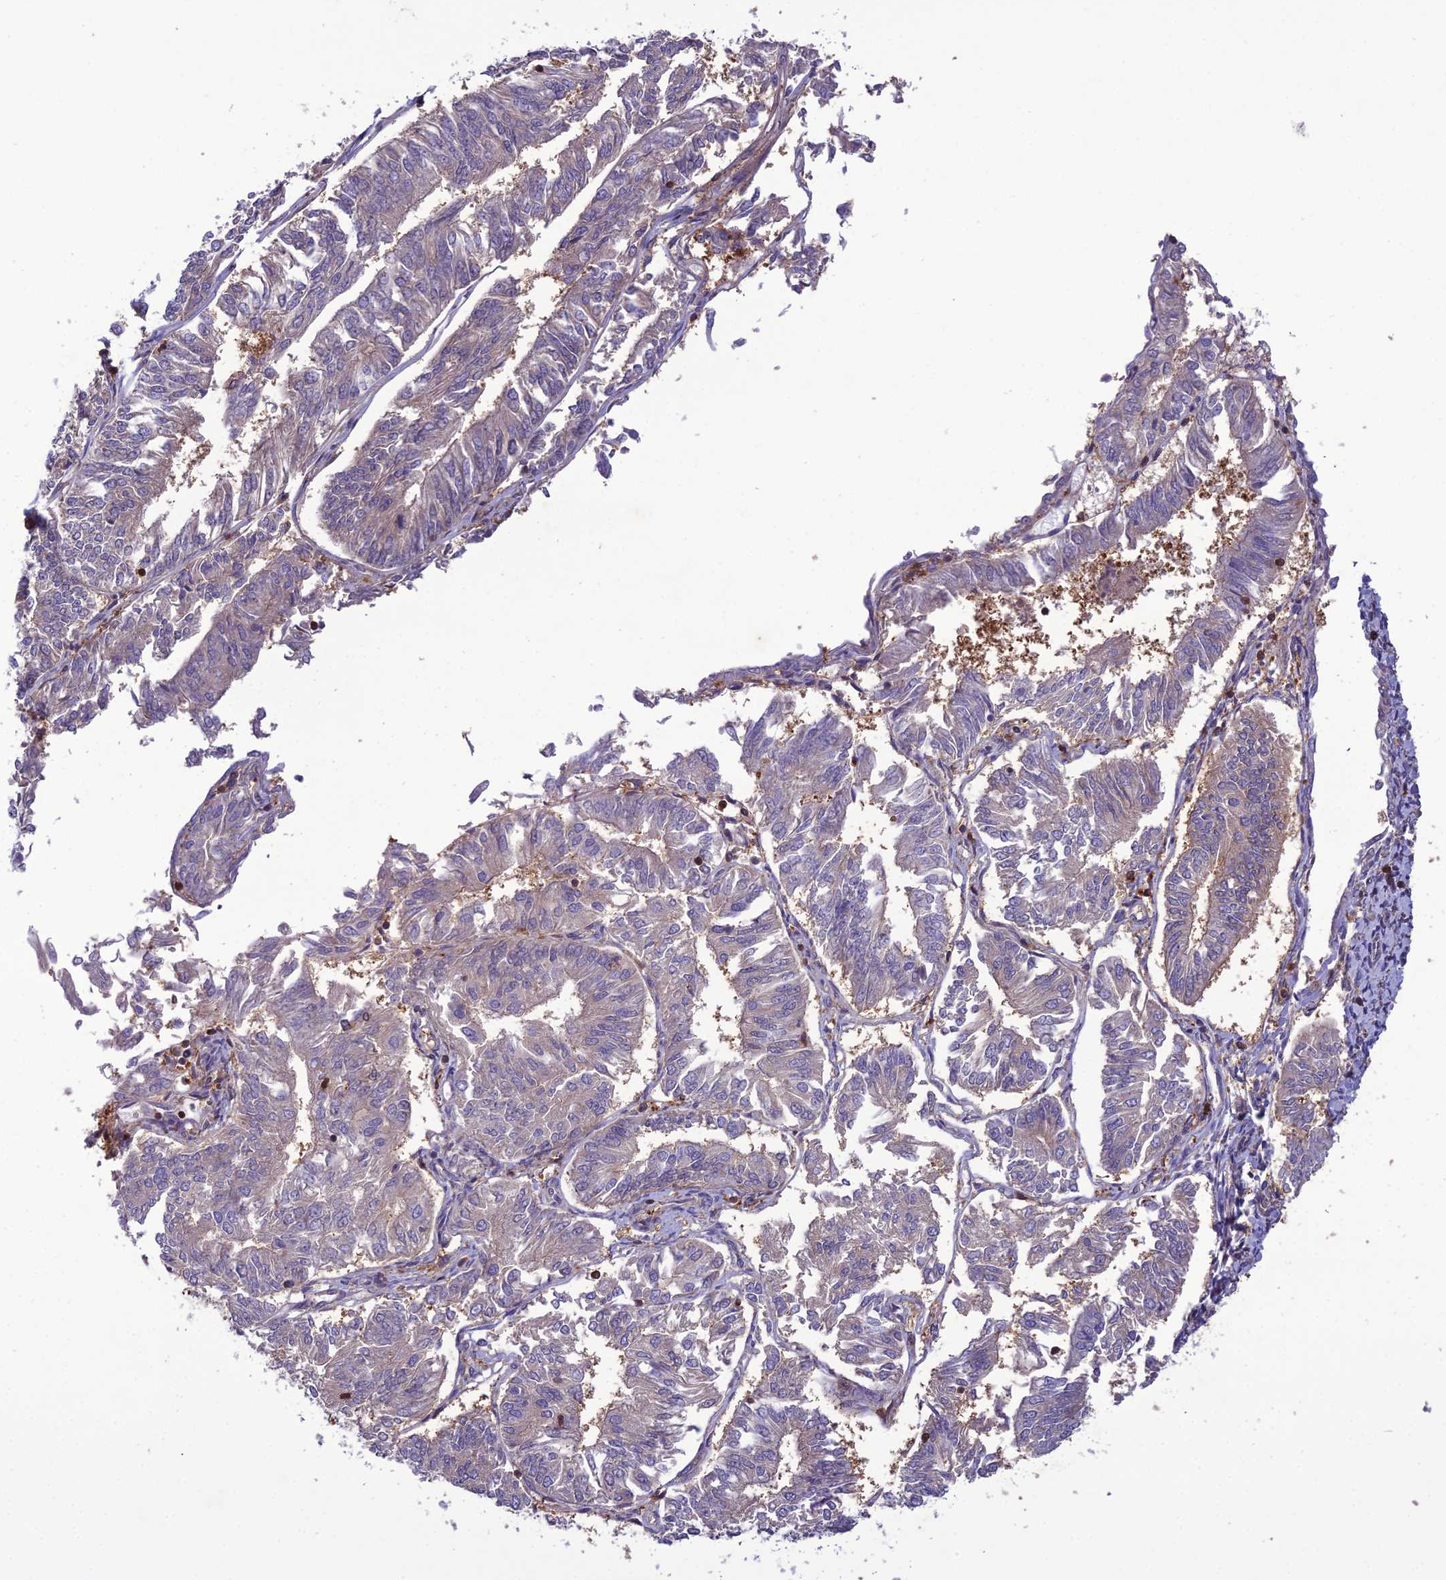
{"staining": {"intensity": "negative", "quantity": "none", "location": "none"}, "tissue": "endometrial cancer", "cell_type": "Tumor cells", "image_type": "cancer", "snomed": [{"axis": "morphology", "description": "Adenocarcinoma, NOS"}, {"axis": "topography", "description": "Endometrium"}], "caption": "Endometrial adenocarcinoma was stained to show a protein in brown. There is no significant staining in tumor cells.", "gene": "GDF6", "patient": {"sex": "female", "age": 58}}